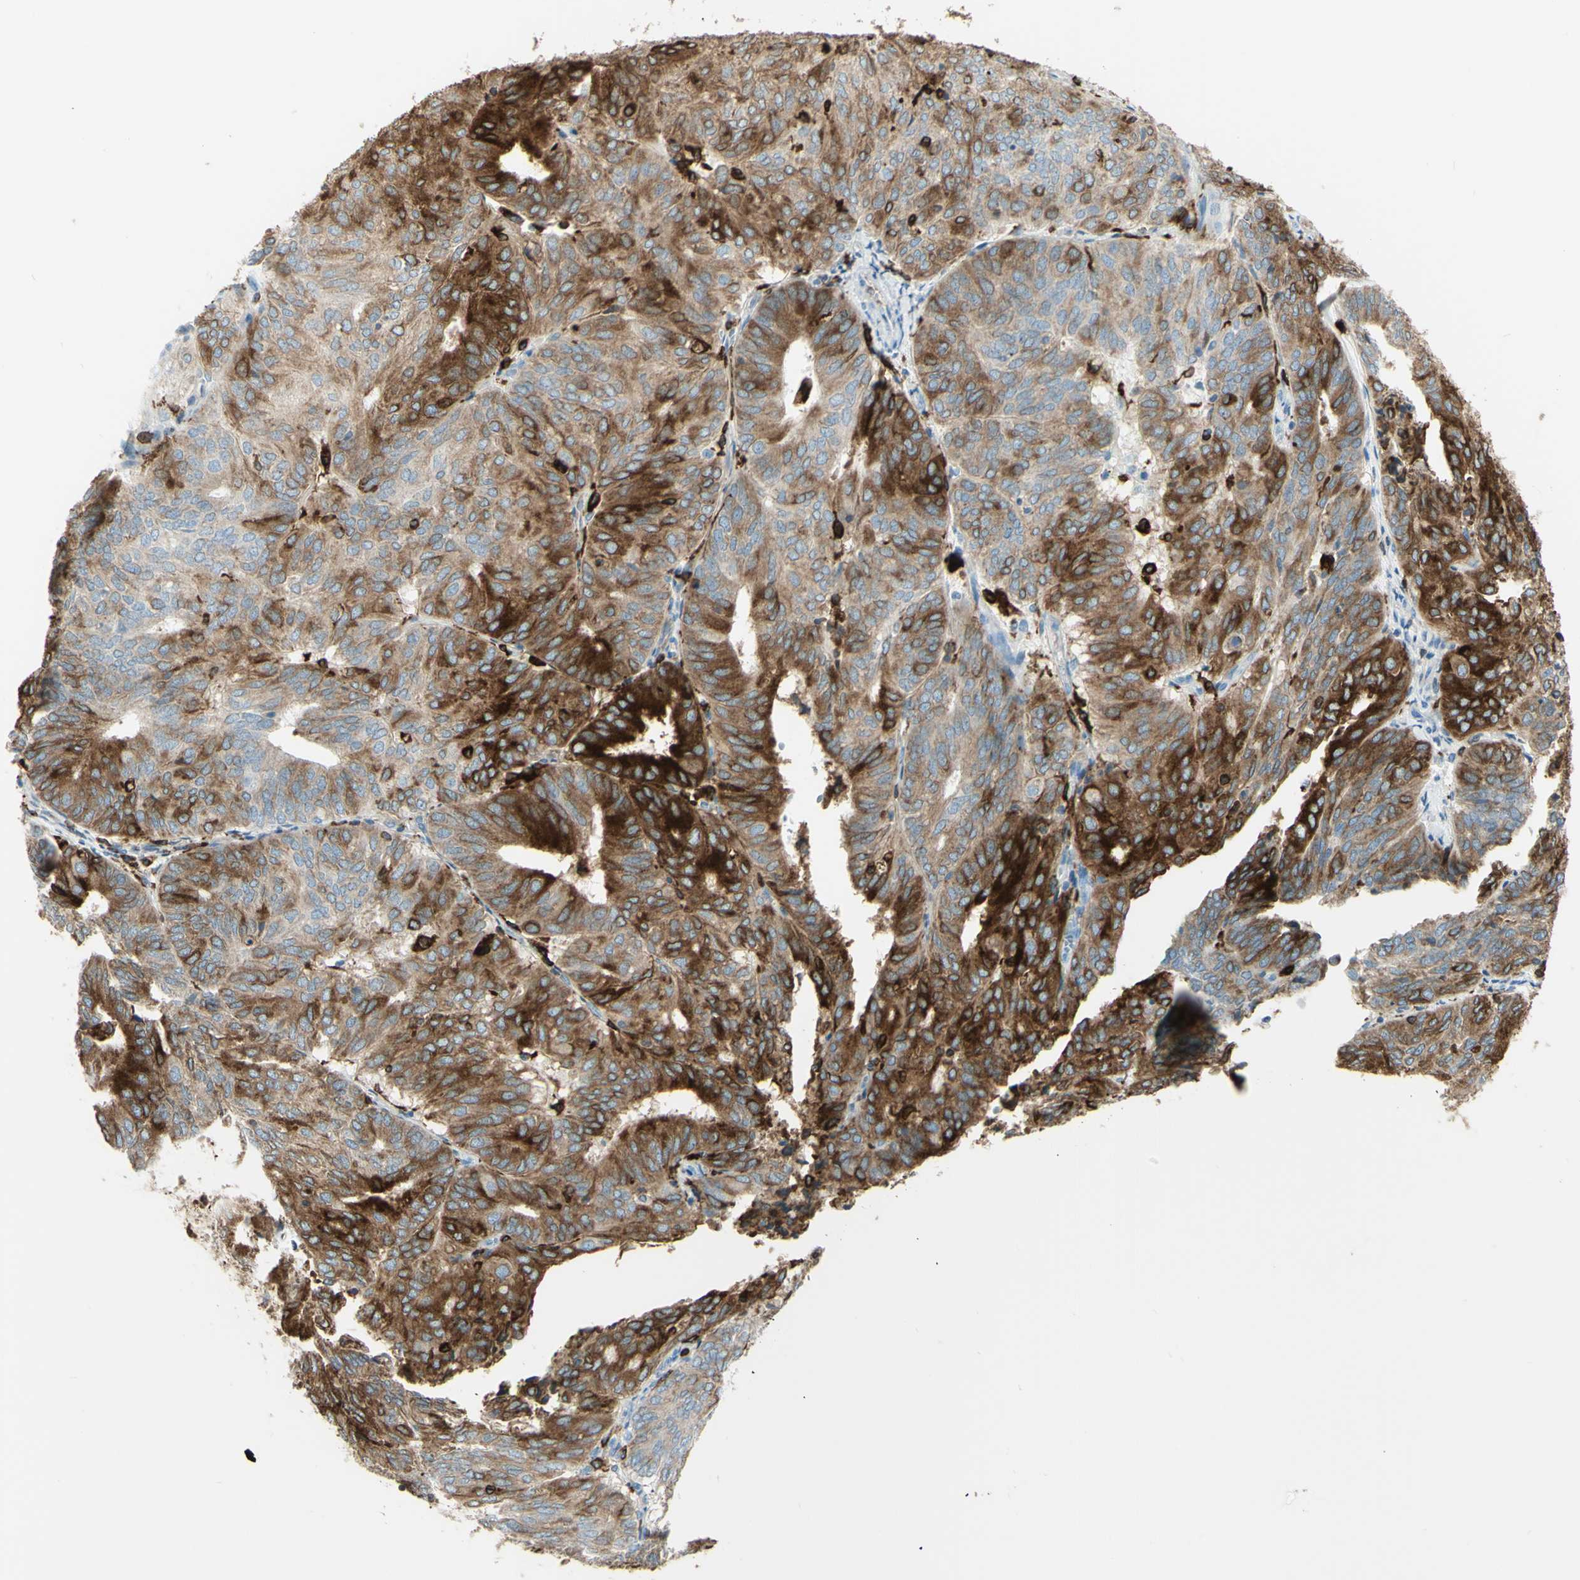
{"staining": {"intensity": "strong", "quantity": ">75%", "location": "cytoplasmic/membranous"}, "tissue": "endometrial cancer", "cell_type": "Tumor cells", "image_type": "cancer", "snomed": [{"axis": "morphology", "description": "Adenocarcinoma, NOS"}, {"axis": "topography", "description": "Uterus"}], "caption": "Endometrial adenocarcinoma tissue demonstrates strong cytoplasmic/membranous expression in approximately >75% of tumor cells", "gene": "CD74", "patient": {"sex": "female", "age": 60}}